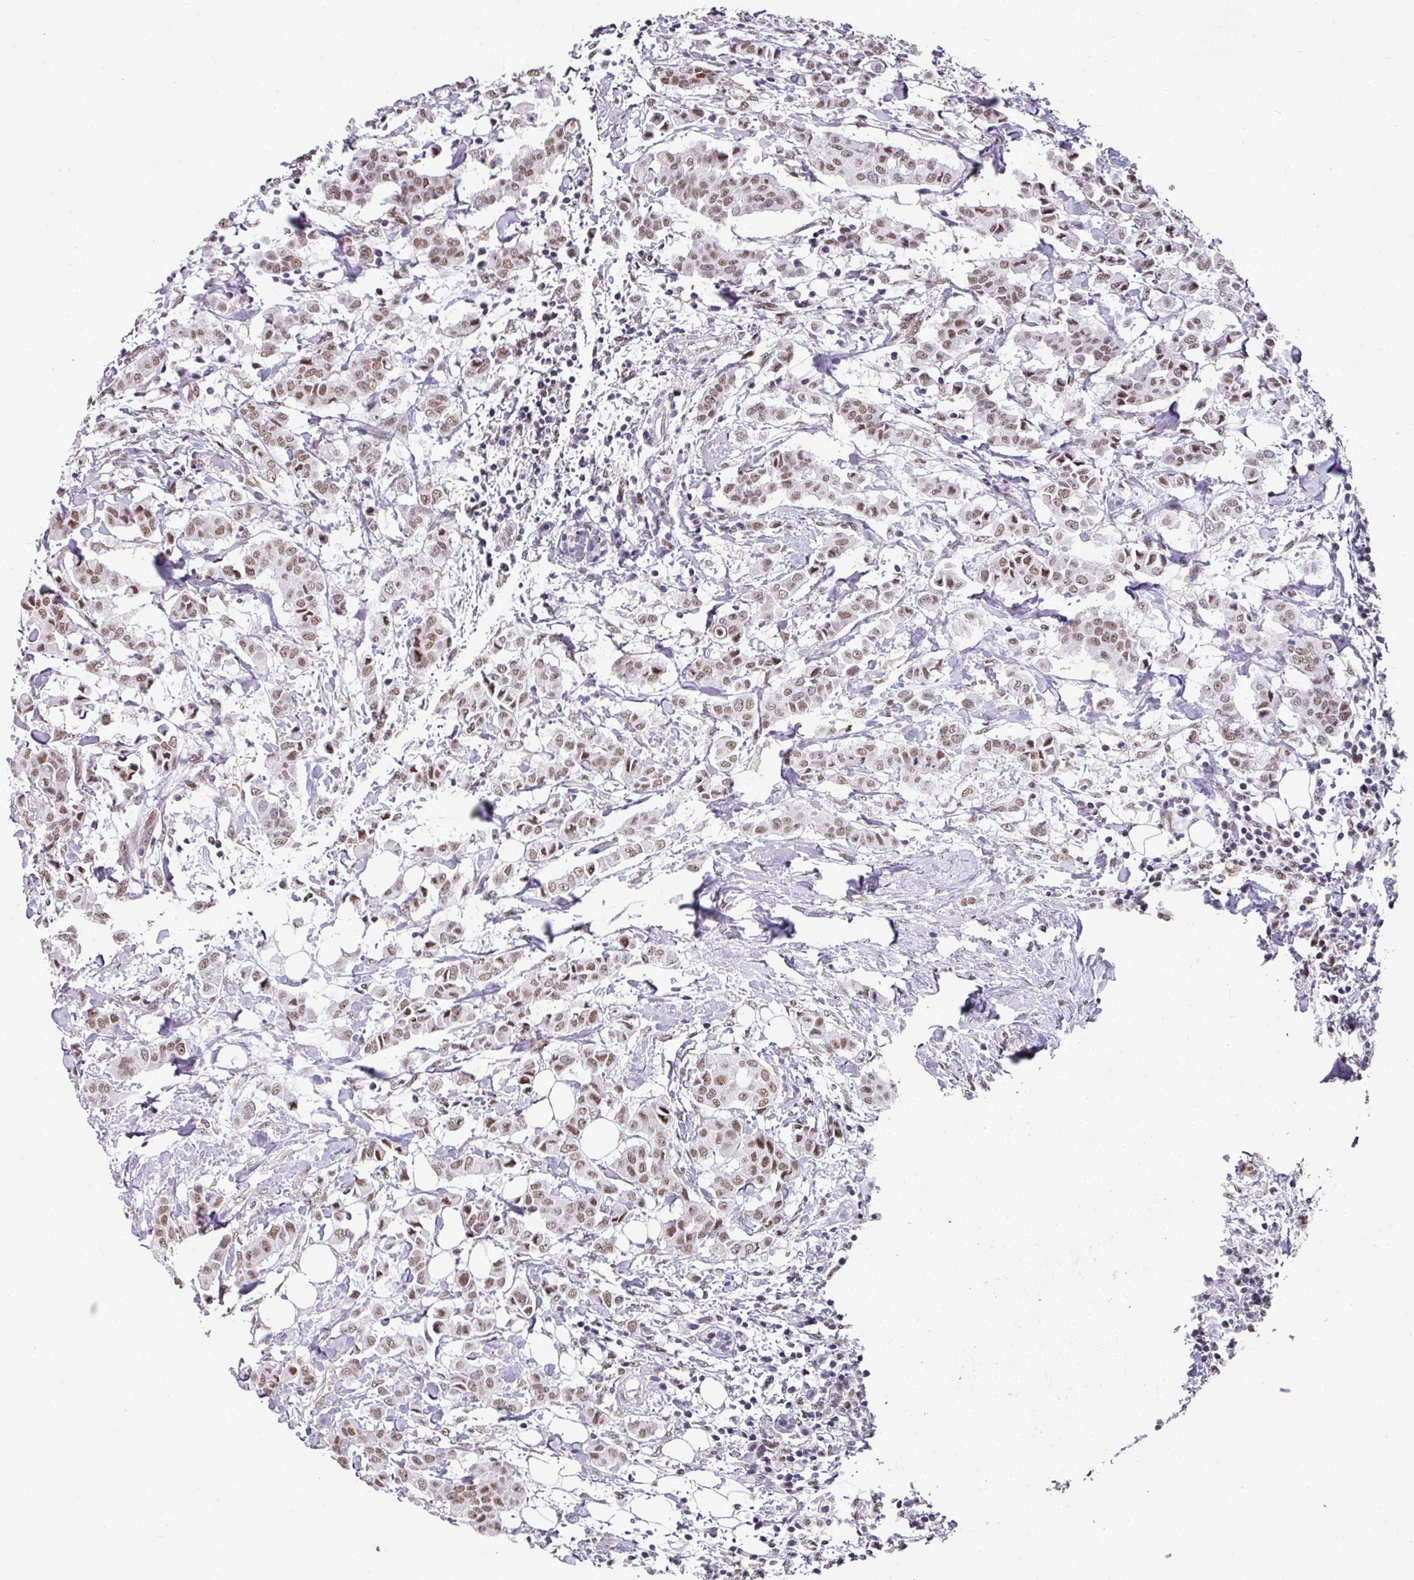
{"staining": {"intensity": "moderate", "quantity": ">75%", "location": "nuclear"}, "tissue": "breast cancer", "cell_type": "Tumor cells", "image_type": "cancer", "snomed": [{"axis": "morphology", "description": "Duct carcinoma"}, {"axis": "topography", "description": "Breast"}], "caption": "Tumor cells demonstrate medium levels of moderate nuclear positivity in about >75% of cells in human breast intraductal carcinoma.", "gene": "RAD50", "patient": {"sex": "female", "age": 40}}